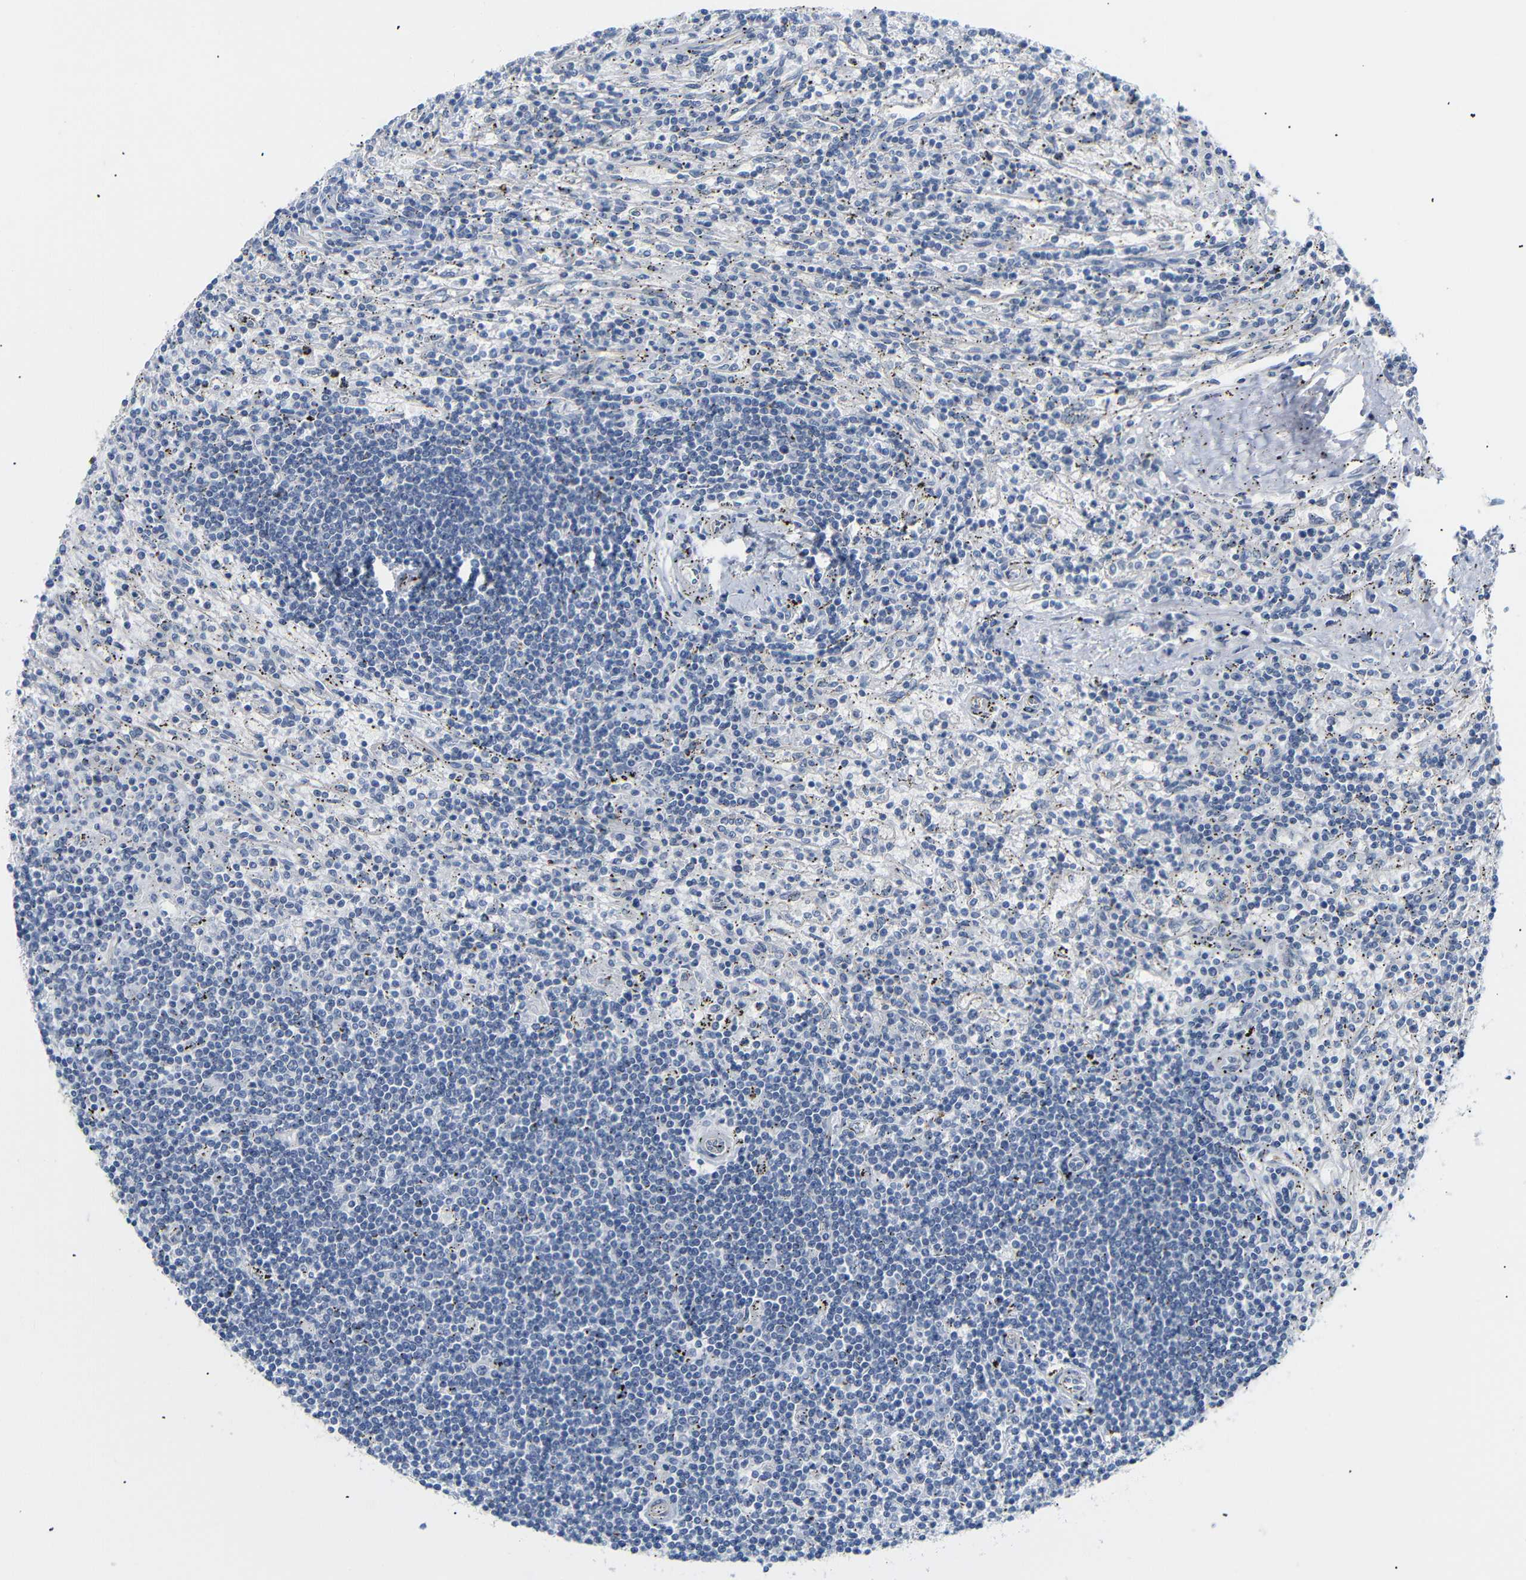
{"staining": {"intensity": "negative", "quantity": "none", "location": "none"}, "tissue": "lymphoma", "cell_type": "Tumor cells", "image_type": "cancer", "snomed": [{"axis": "morphology", "description": "Malignant lymphoma, non-Hodgkin's type, Low grade"}, {"axis": "topography", "description": "Spleen"}], "caption": "Tumor cells show no significant positivity in malignant lymphoma, non-Hodgkin's type (low-grade). (Brightfield microscopy of DAB immunohistochemistry at high magnification).", "gene": "STMN3", "patient": {"sex": "male", "age": 76}}